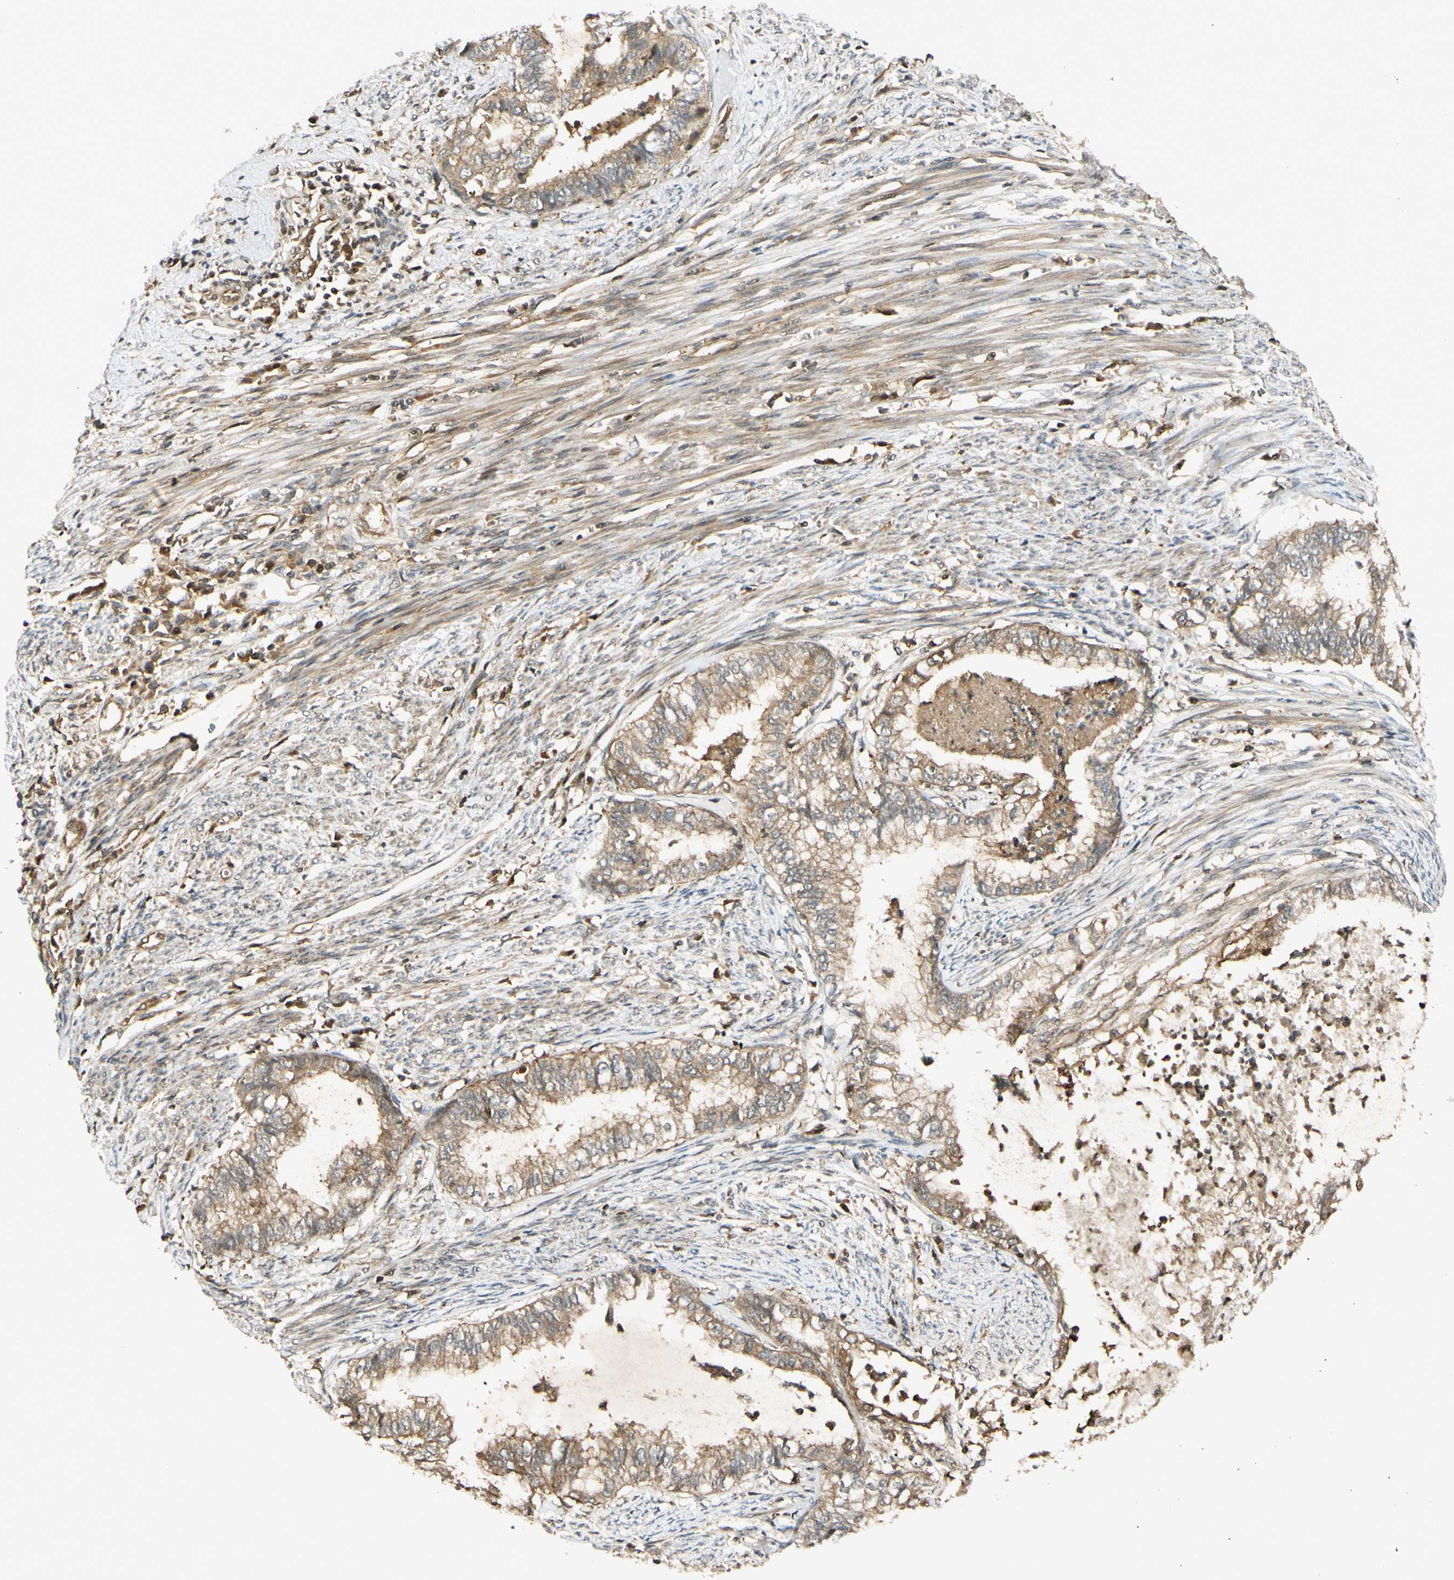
{"staining": {"intensity": "moderate", "quantity": "25%-75%", "location": "cytoplasmic/membranous"}, "tissue": "endometrial cancer", "cell_type": "Tumor cells", "image_type": "cancer", "snomed": [{"axis": "morphology", "description": "Adenocarcinoma, NOS"}, {"axis": "topography", "description": "Endometrium"}], "caption": "This is an image of IHC staining of endometrial adenocarcinoma, which shows moderate positivity in the cytoplasmic/membranous of tumor cells.", "gene": "EPHA8", "patient": {"sex": "female", "age": 79}}